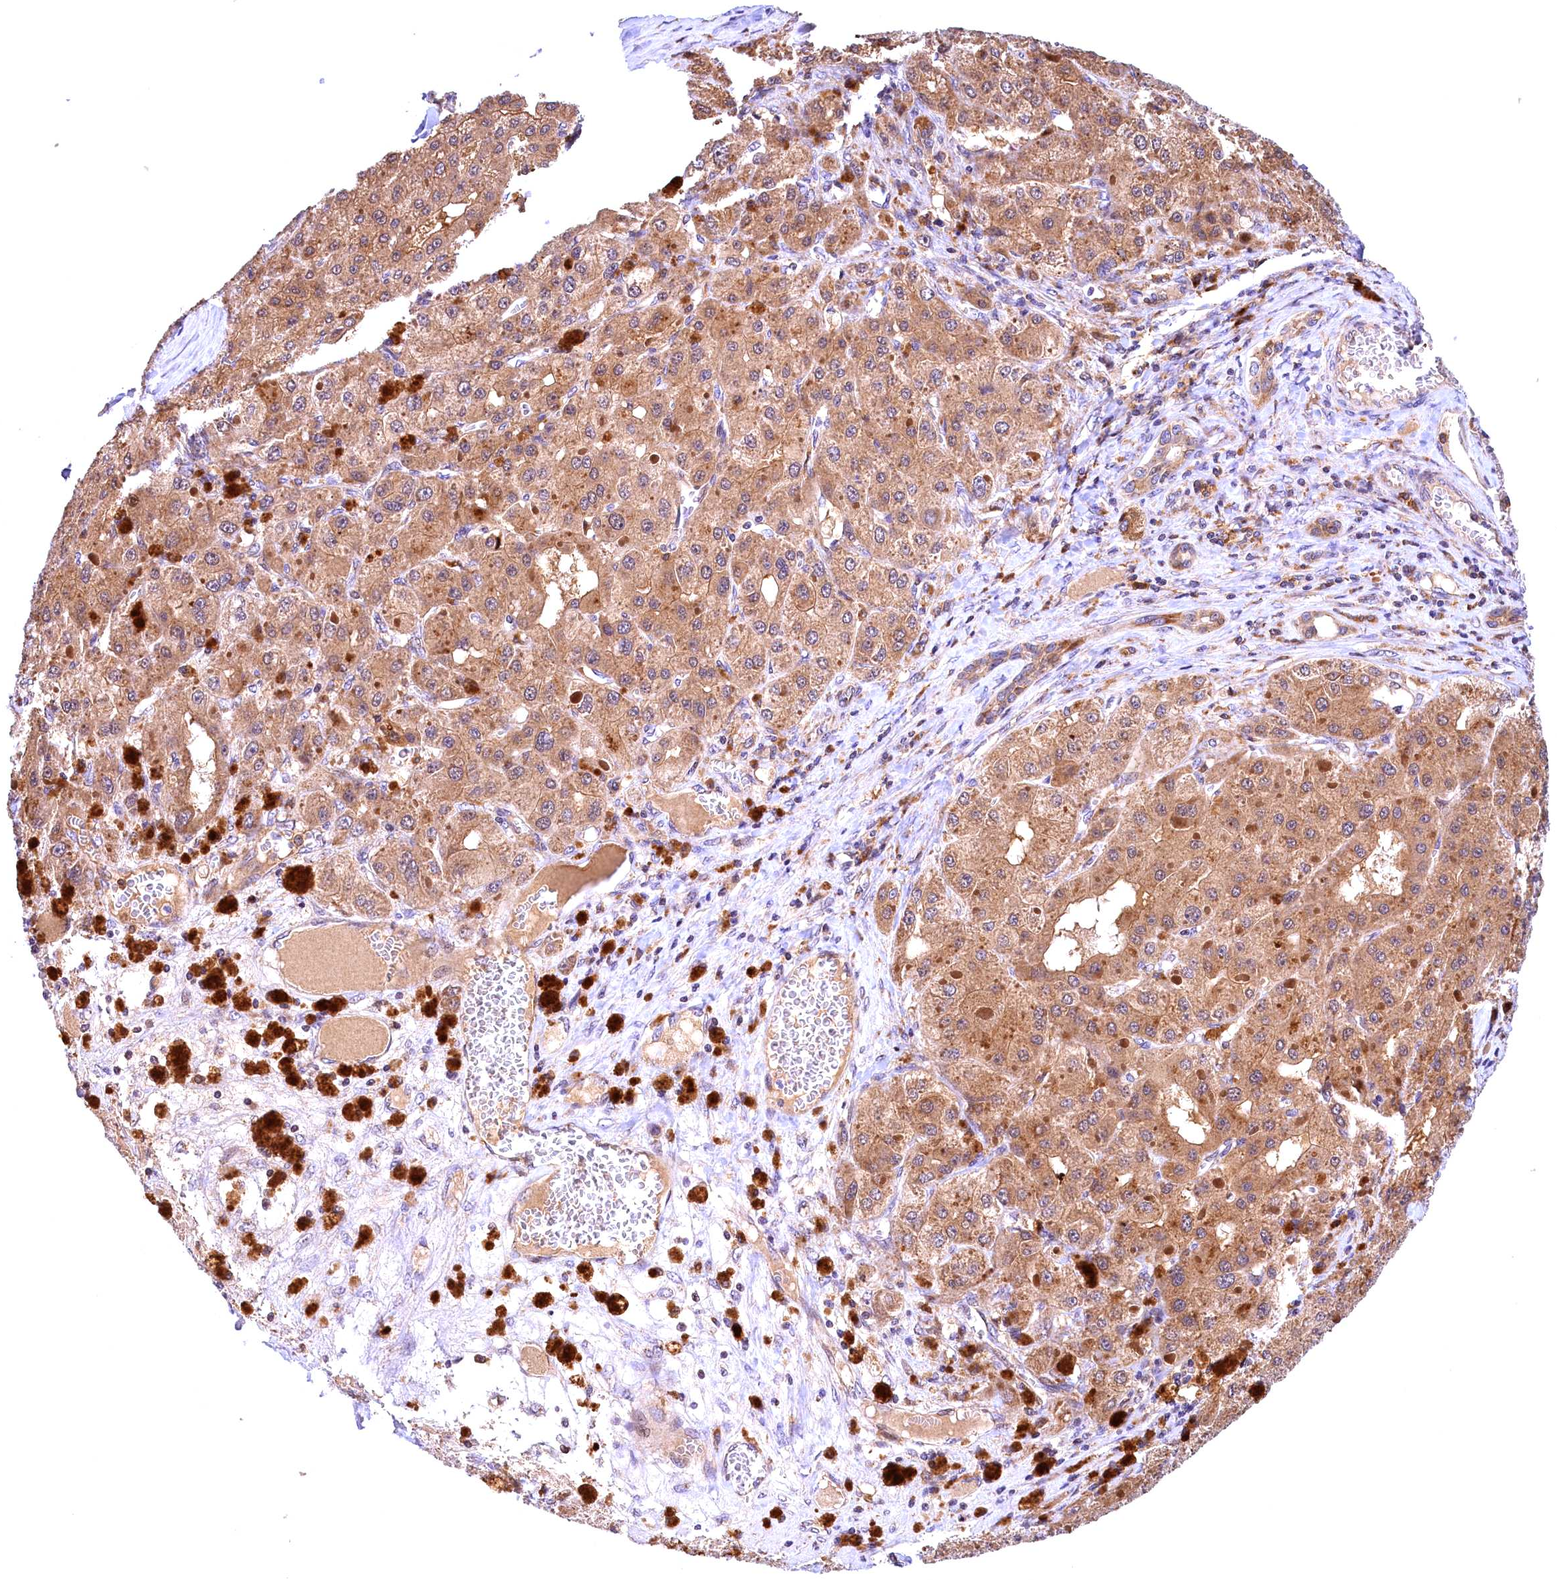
{"staining": {"intensity": "moderate", "quantity": ">75%", "location": "cytoplasmic/membranous"}, "tissue": "liver cancer", "cell_type": "Tumor cells", "image_type": "cancer", "snomed": [{"axis": "morphology", "description": "Carcinoma, Hepatocellular, NOS"}, {"axis": "topography", "description": "Liver"}], "caption": "Human liver cancer stained with a brown dye demonstrates moderate cytoplasmic/membranous positive expression in about >75% of tumor cells.", "gene": "NAIP", "patient": {"sex": "female", "age": 73}}